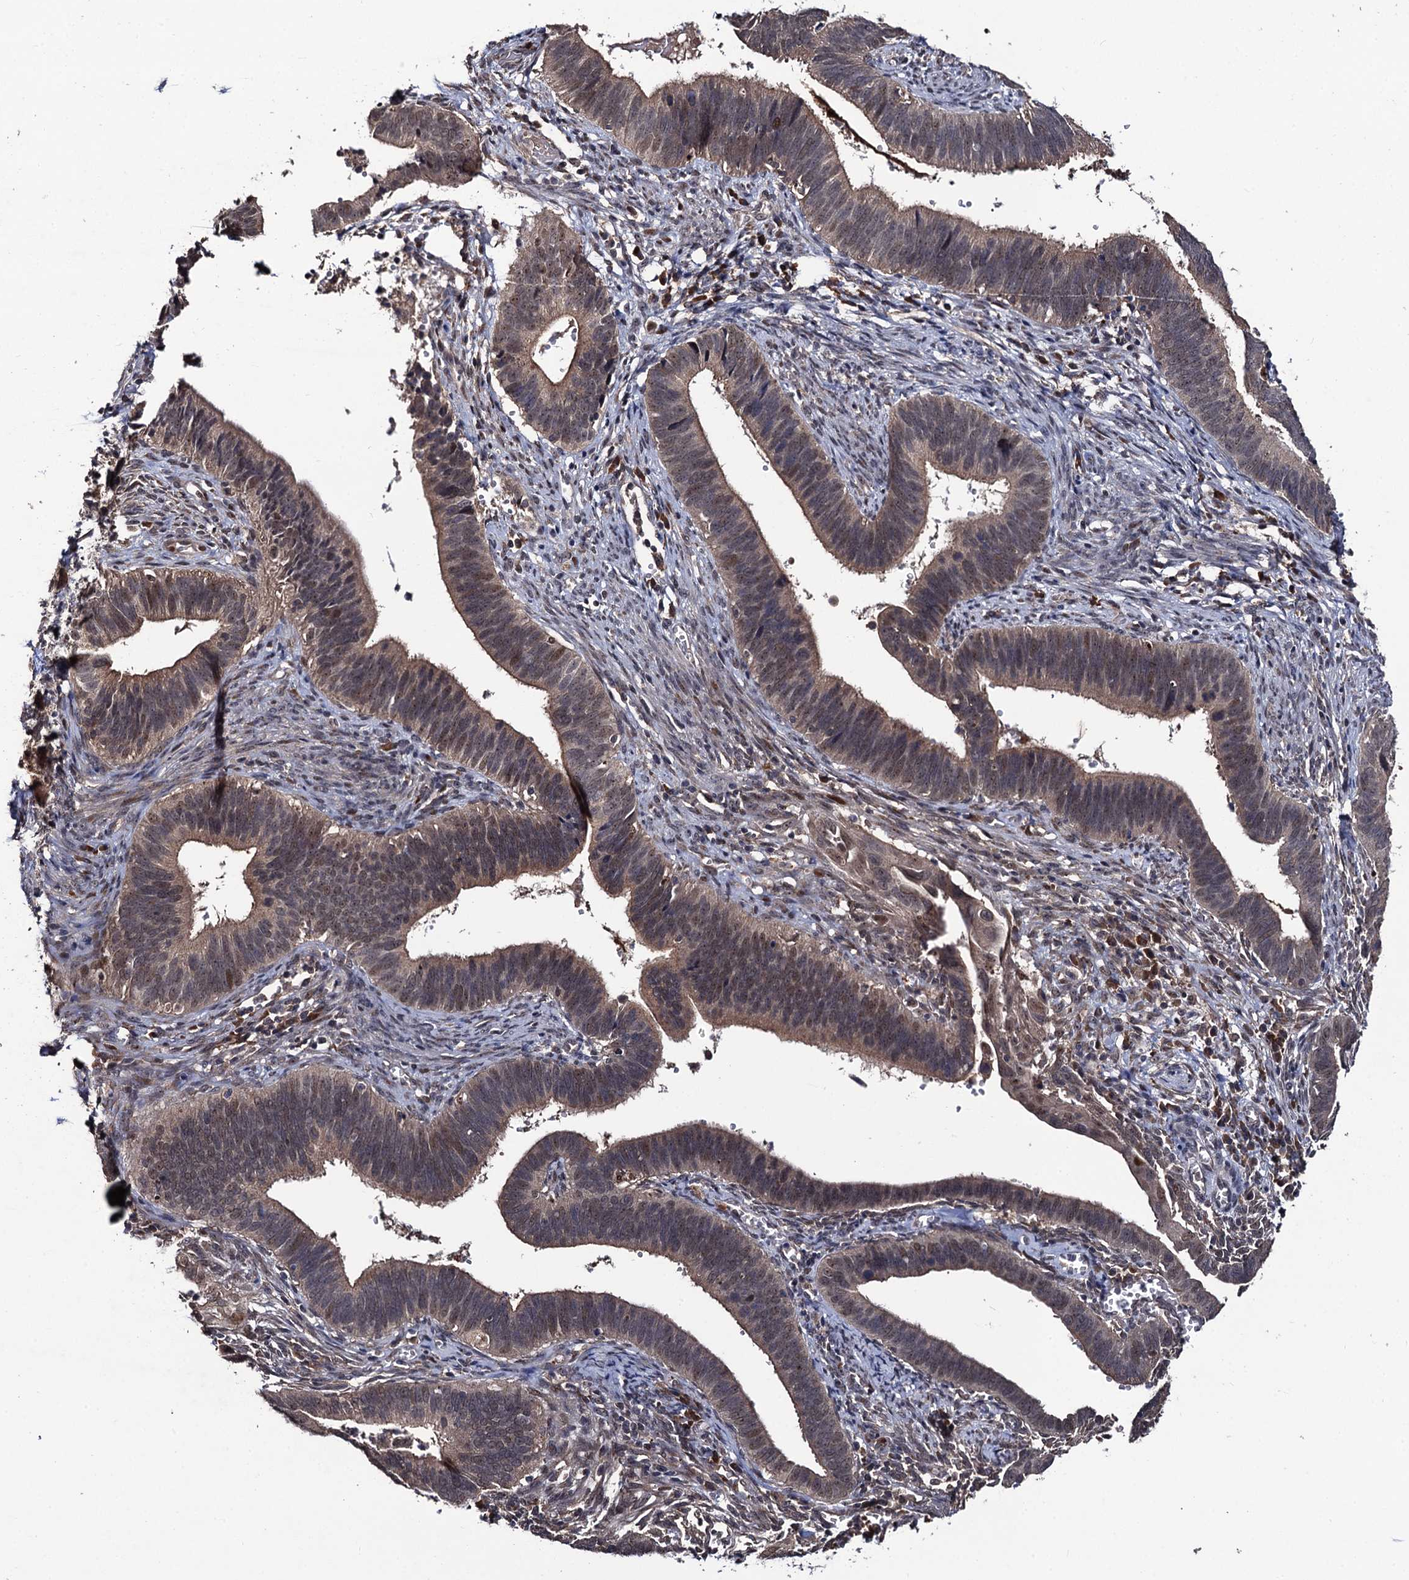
{"staining": {"intensity": "weak", "quantity": "25%-75%", "location": "cytoplasmic/membranous,nuclear"}, "tissue": "cervical cancer", "cell_type": "Tumor cells", "image_type": "cancer", "snomed": [{"axis": "morphology", "description": "Adenocarcinoma, NOS"}, {"axis": "topography", "description": "Cervix"}], "caption": "Adenocarcinoma (cervical) stained with immunohistochemistry (IHC) shows weak cytoplasmic/membranous and nuclear staining in about 25%-75% of tumor cells.", "gene": "LRRC63", "patient": {"sex": "female", "age": 42}}